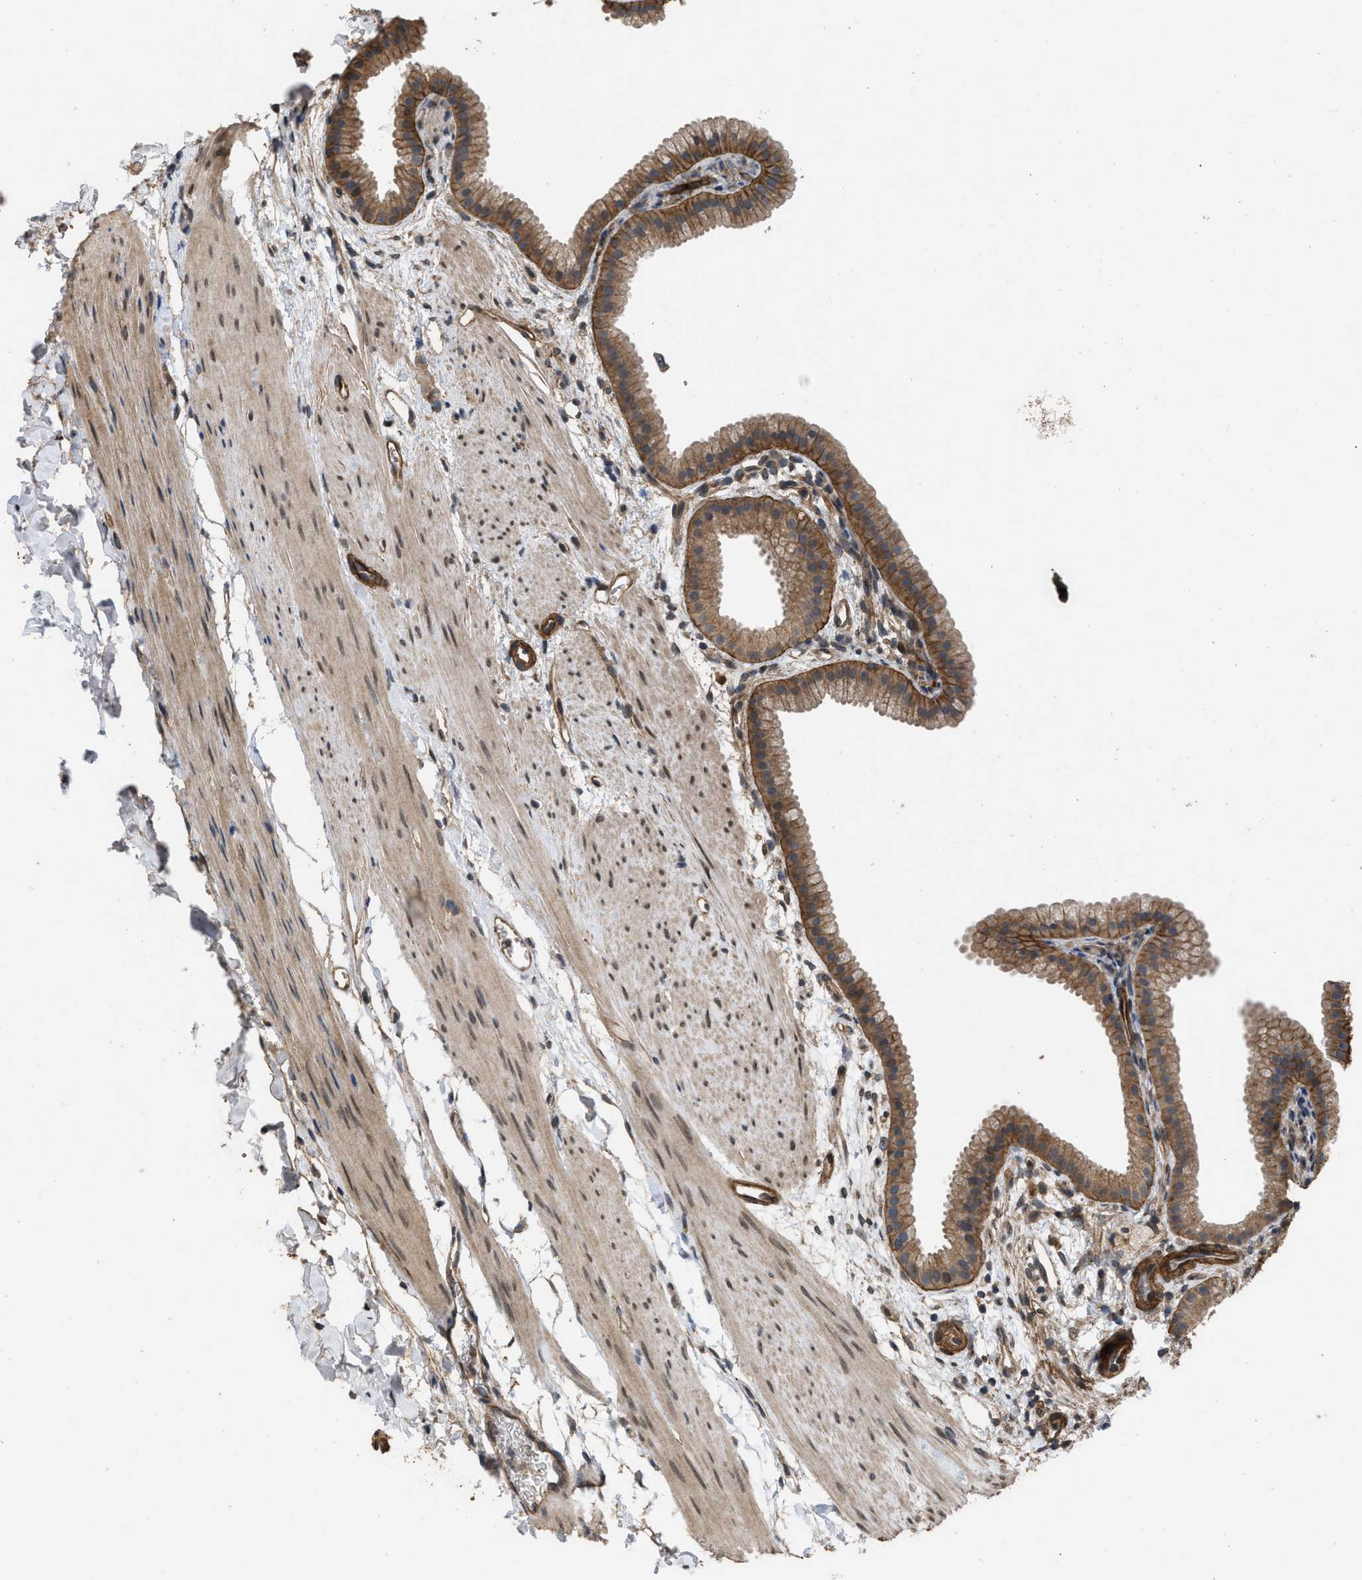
{"staining": {"intensity": "moderate", "quantity": ">75%", "location": "cytoplasmic/membranous"}, "tissue": "gallbladder", "cell_type": "Glandular cells", "image_type": "normal", "snomed": [{"axis": "morphology", "description": "Normal tissue, NOS"}, {"axis": "topography", "description": "Gallbladder"}], "caption": "Immunohistochemistry of unremarkable gallbladder displays medium levels of moderate cytoplasmic/membranous positivity in approximately >75% of glandular cells.", "gene": "UTRN", "patient": {"sex": "female", "age": 64}}